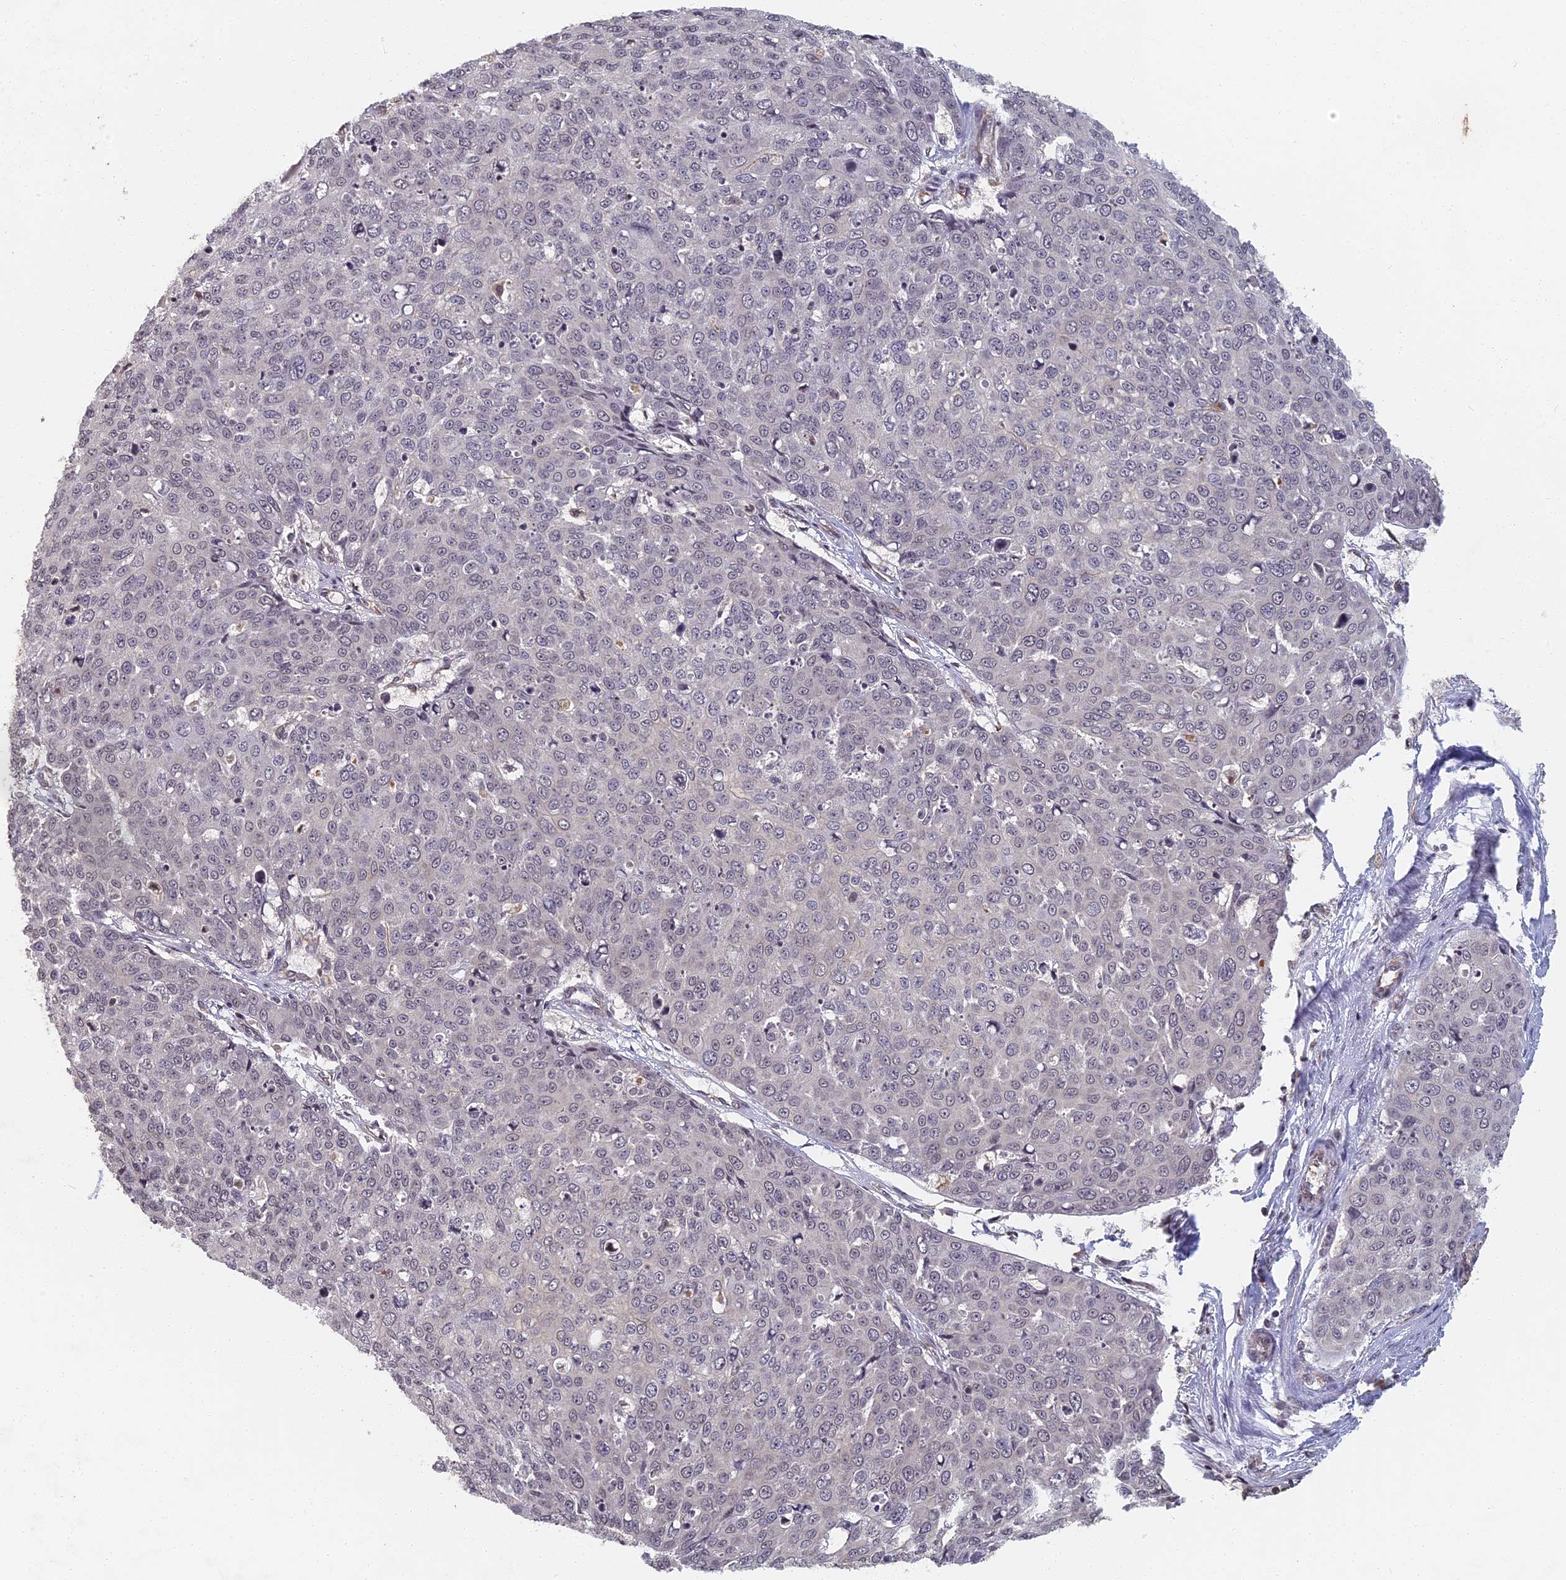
{"staining": {"intensity": "negative", "quantity": "none", "location": "none"}, "tissue": "skin cancer", "cell_type": "Tumor cells", "image_type": "cancer", "snomed": [{"axis": "morphology", "description": "Squamous cell carcinoma, NOS"}, {"axis": "topography", "description": "Skin"}], "caption": "Immunohistochemistry micrograph of human skin squamous cell carcinoma stained for a protein (brown), which exhibits no staining in tumor cells. (DAB immunohistochemistry (IHC) with hematoxylin counter stain).", "gene": "ABCB10", "patient": {"sex": "male", "age": 71}}